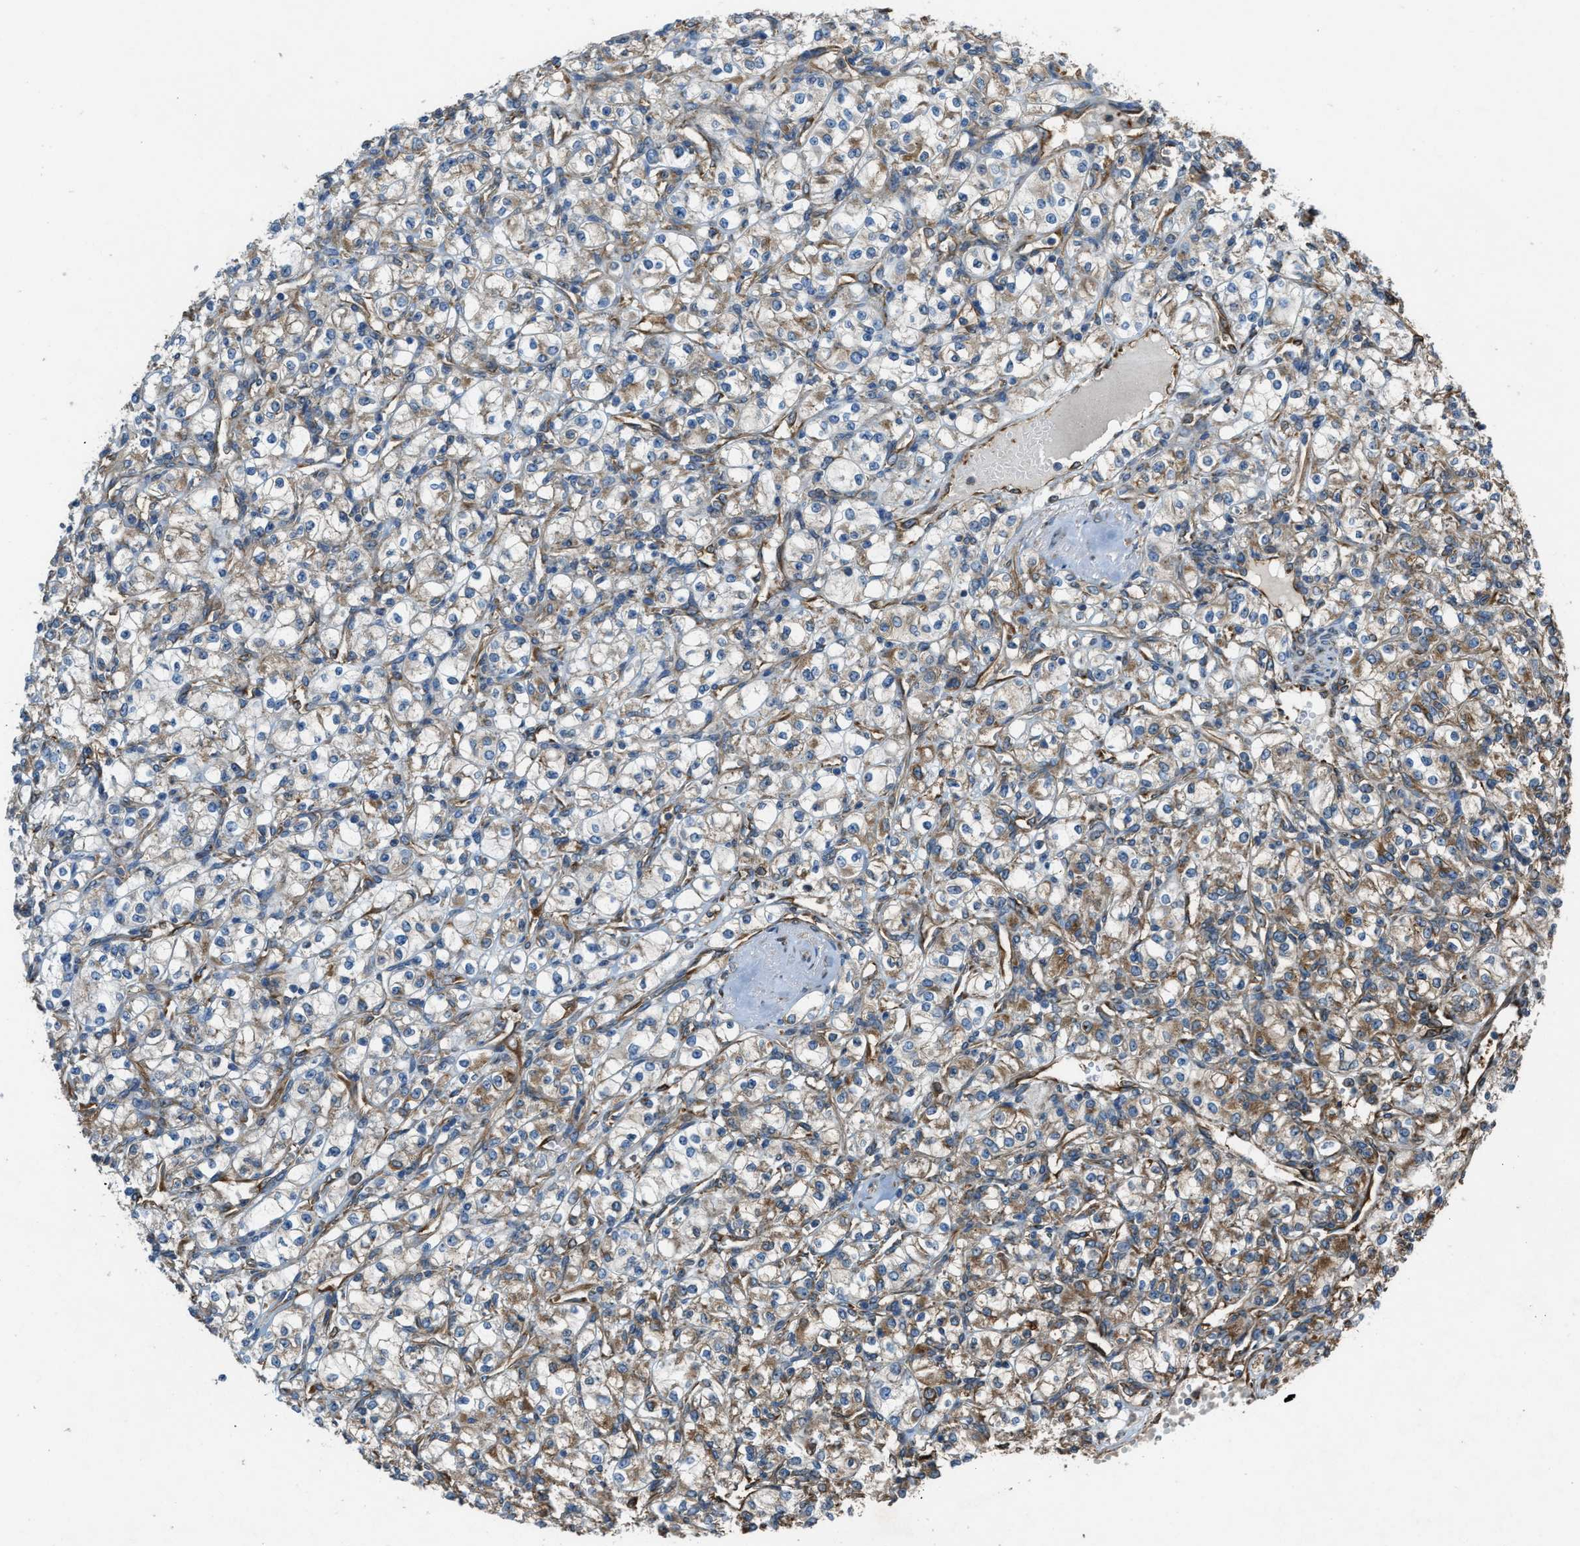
{"staining": {"intensity": "moderate", "quantity": ">75%", "location": "cytoplasmic/membranous"}, "tissue": "renal cancer", "cell_type": "Tumor cells", "image_type": "cancer", "snomed": [{"axis": "morphology", "description": "Adenocarcinoma, NOS"}, {"axis": "topography", "description": "Kidney"}], "caption": "Immunohistochemistry (IHC) histopathology image of neoplastic tissue: adenocarcinoma (renal) stained using immunohistochemistry (IHC) demonstrates medium levels of moderate protein expression localized specifically in the cytoplasmic/membranous of tumor cells, appearing as a cytoplasmic/membranous brown color.", "gene": "TRPC1", "patient": {"sex": "male", "age": 77}}